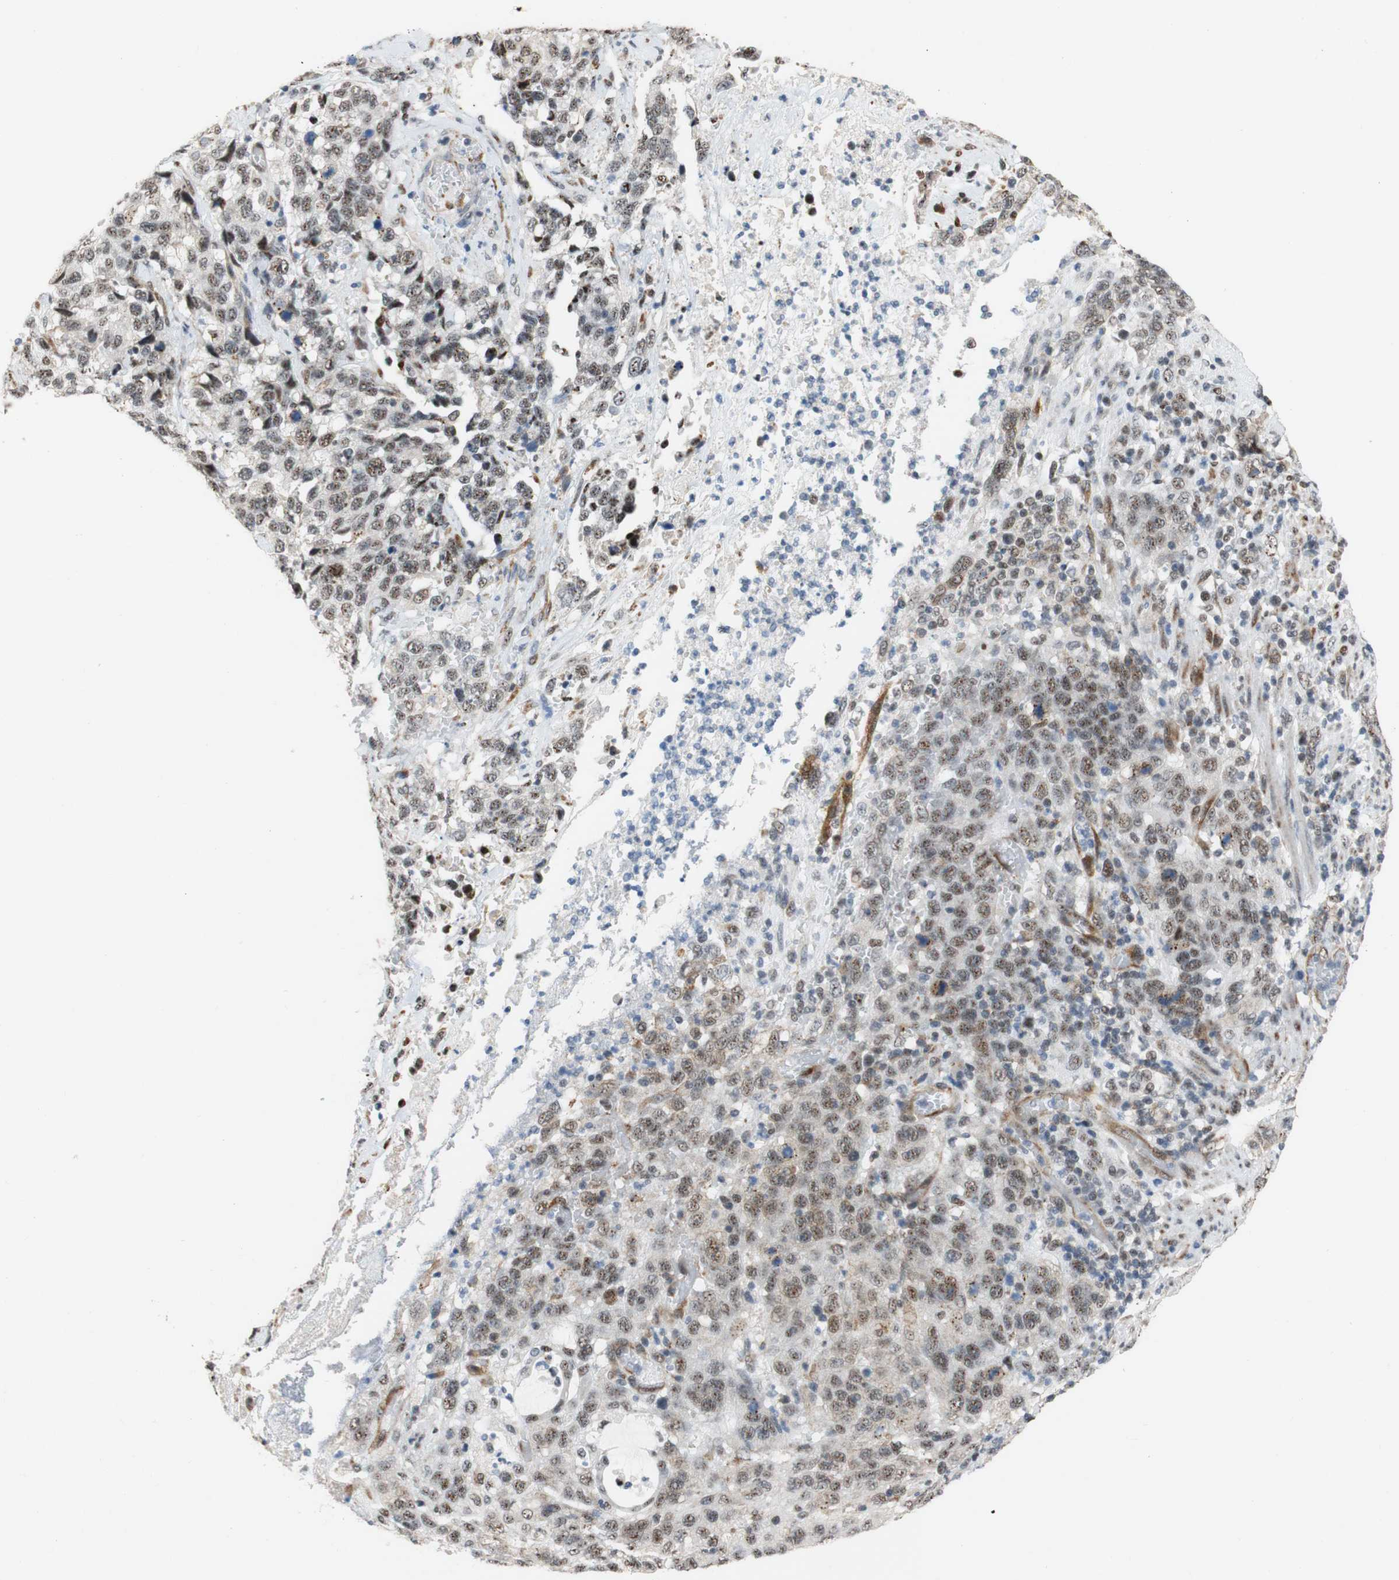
{"staining": {"intensity": "weak", "quantity": ">75%", "location": "nuclear"}, "tissue": "stomach cancer", "cell_type": "Tumor cells", "image_type": "cancer", "snomed": [{"axis": "morphology", "description": "Normal tissue, NOS"}, {"axis": "morphology", "description": "Adenocarcinoma, NOS"}, {"axis": "topography", "description": "Stomach"}], "caption": "A photomicrograph showing weak nuclear expression in approximately >75% of tumor cells in stomach cancer, as visualized by brown immunohistochemical staining.", "gene": "SAP18", "patient": {"sex": "male", "age": 48}}